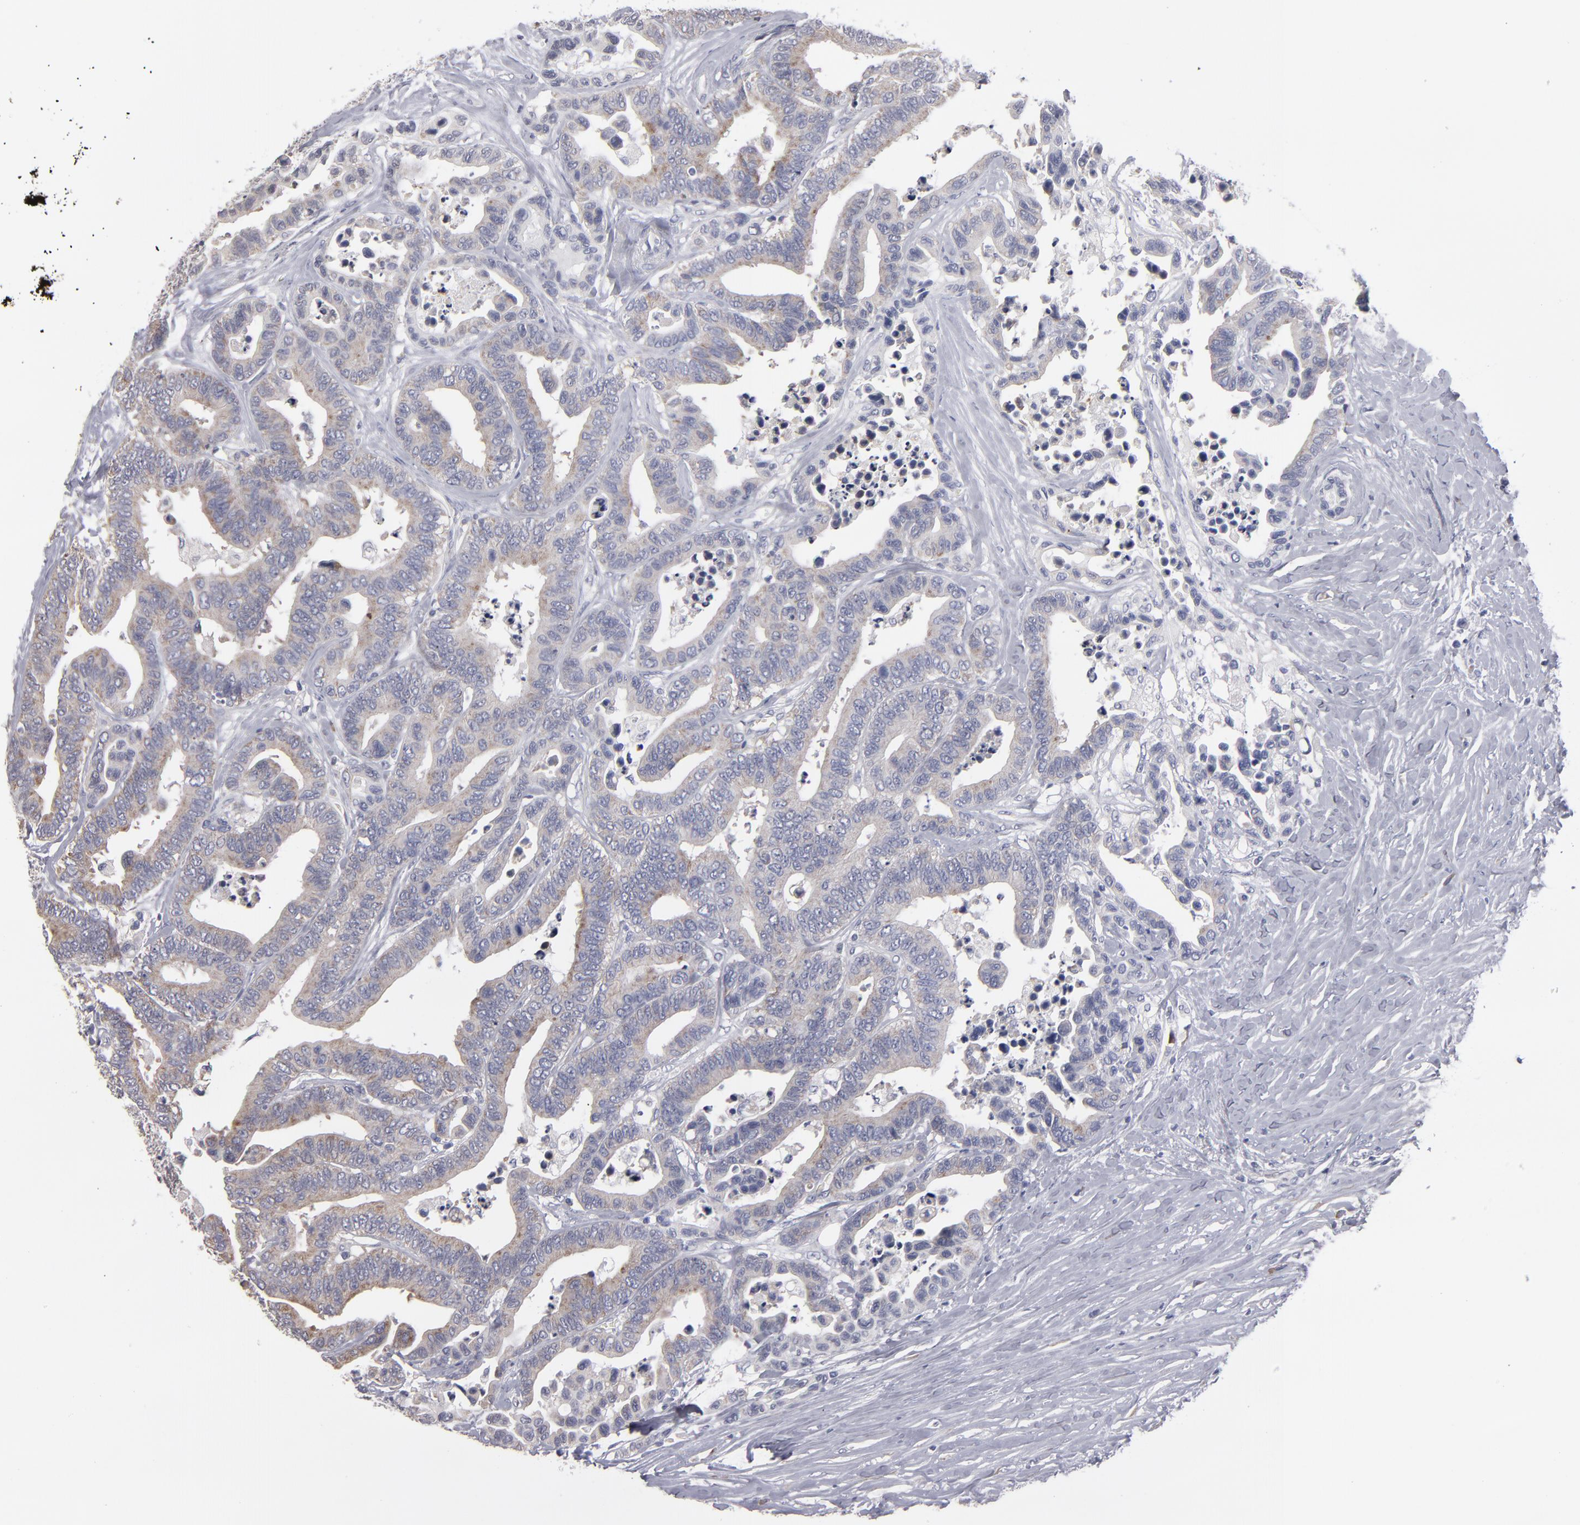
{"staining": {"intensity": "weak", "quantity": ">75%", "location": "cytoplasmic/membranous"}, "tissue": "colorectal cancer", "cell_type": "Tumor cells", "image_type": "cancer", "snomed": [{"axis": "morphology", "description": "Adenocarcinoma, NOS"}, {"axis": "topography", "description": "Colon"}], "caption": "Protein expression analysis of adenocarcinoma (colorectal) shows weak cytoplasmic/membranous staining in approximately >75% of tumor cells.", "gene": "CCDC80", "patient": {"sex": "male", "age": 82}}